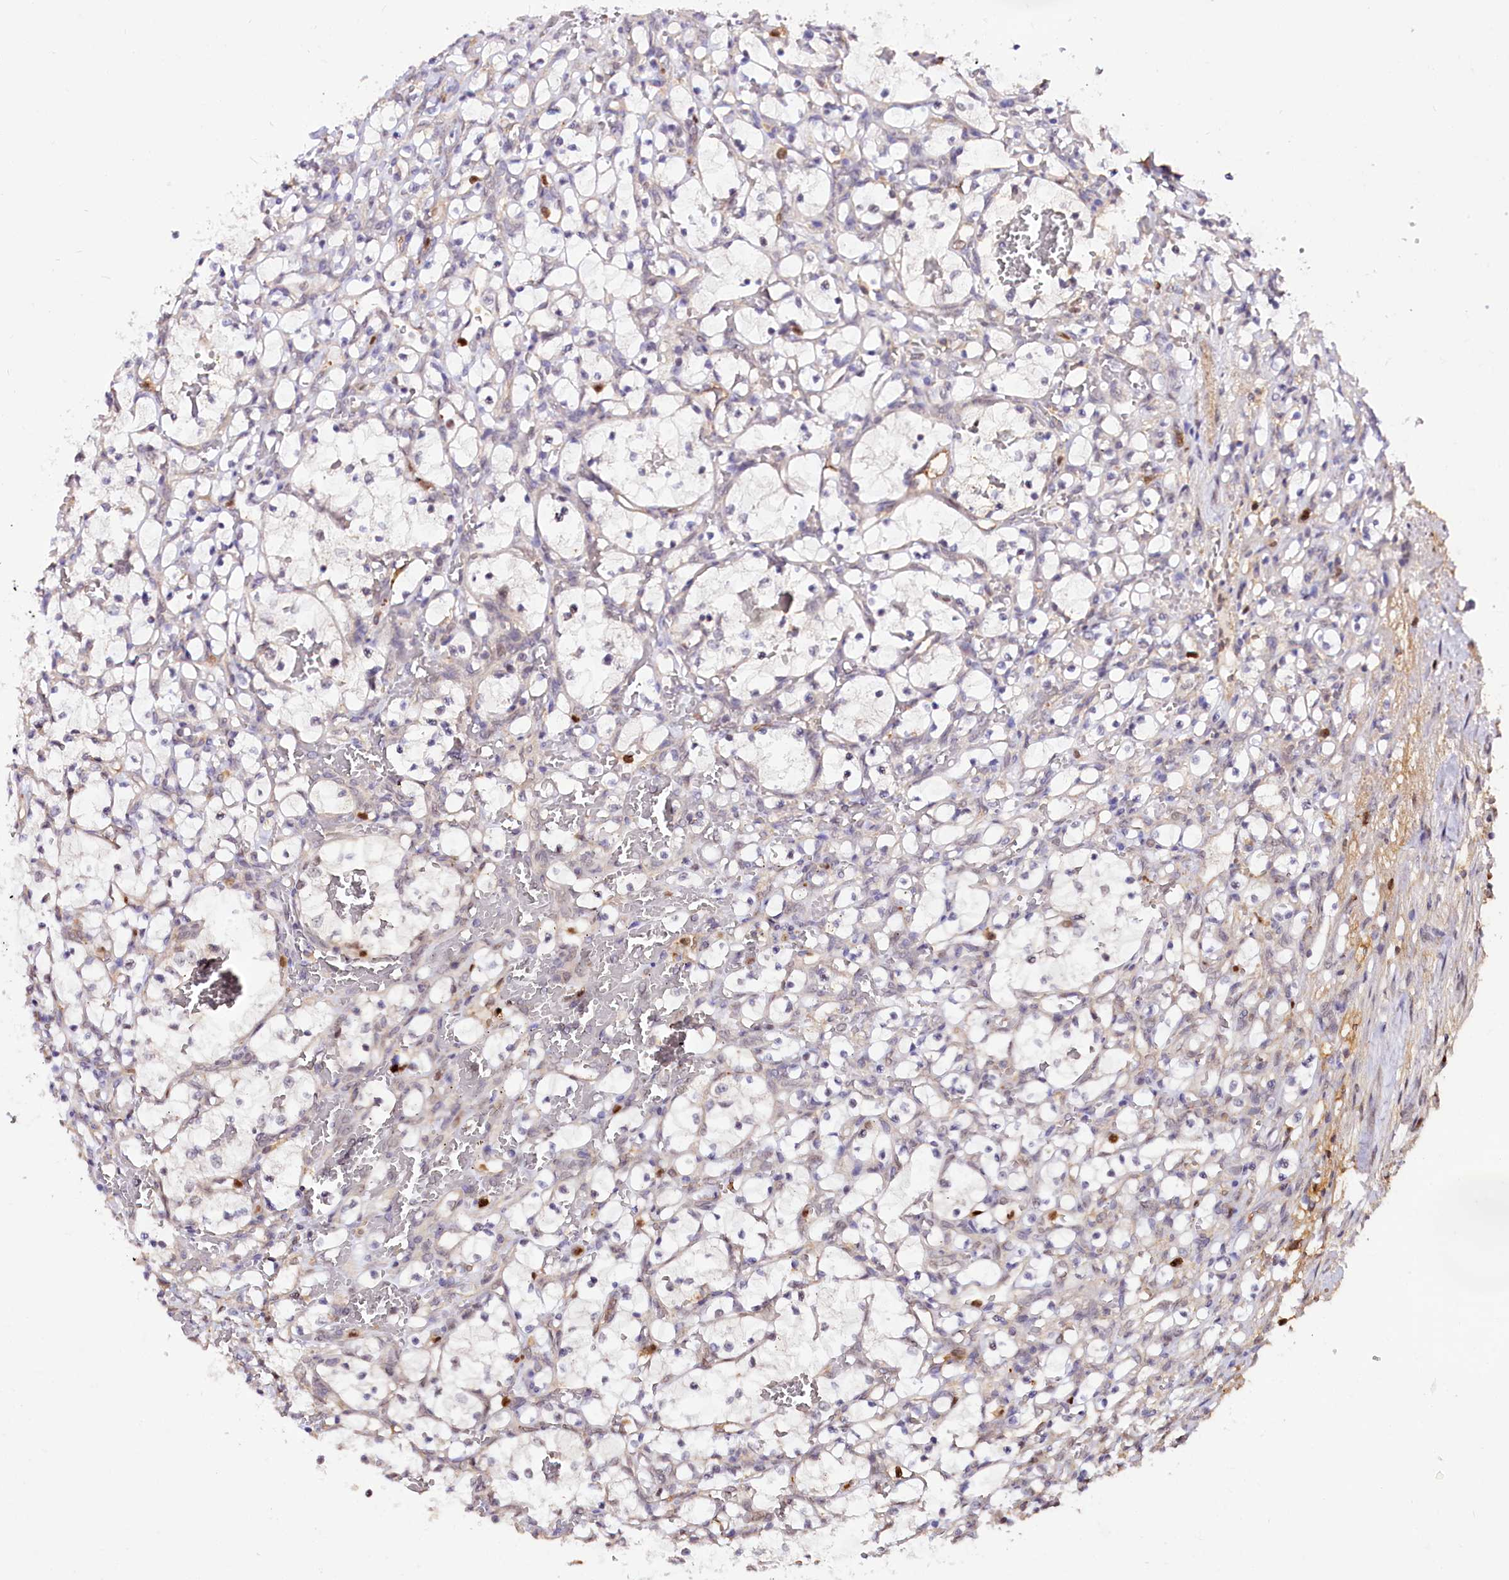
{"staining": {"intensity": "negative", "quantity": "none", "location": "none"}, "tissue": "renal cancer", "cell_type": "Tumor cells", "image_type": "cancer", "snomed": [{"axis": "morphology", "description": "Adenocarcinoma, NOS"}, {"axis": "topography", "description": "Kidney"}], "caption": "Immunohistochemistry (IHC) micrograph of neoplastic tissue: human renal adenocarcinoma stained with DAB displays no significant protein positivity in tumor cells.", "gene": "GNL3L", "patient": {"sex": "female", "age": 69}}